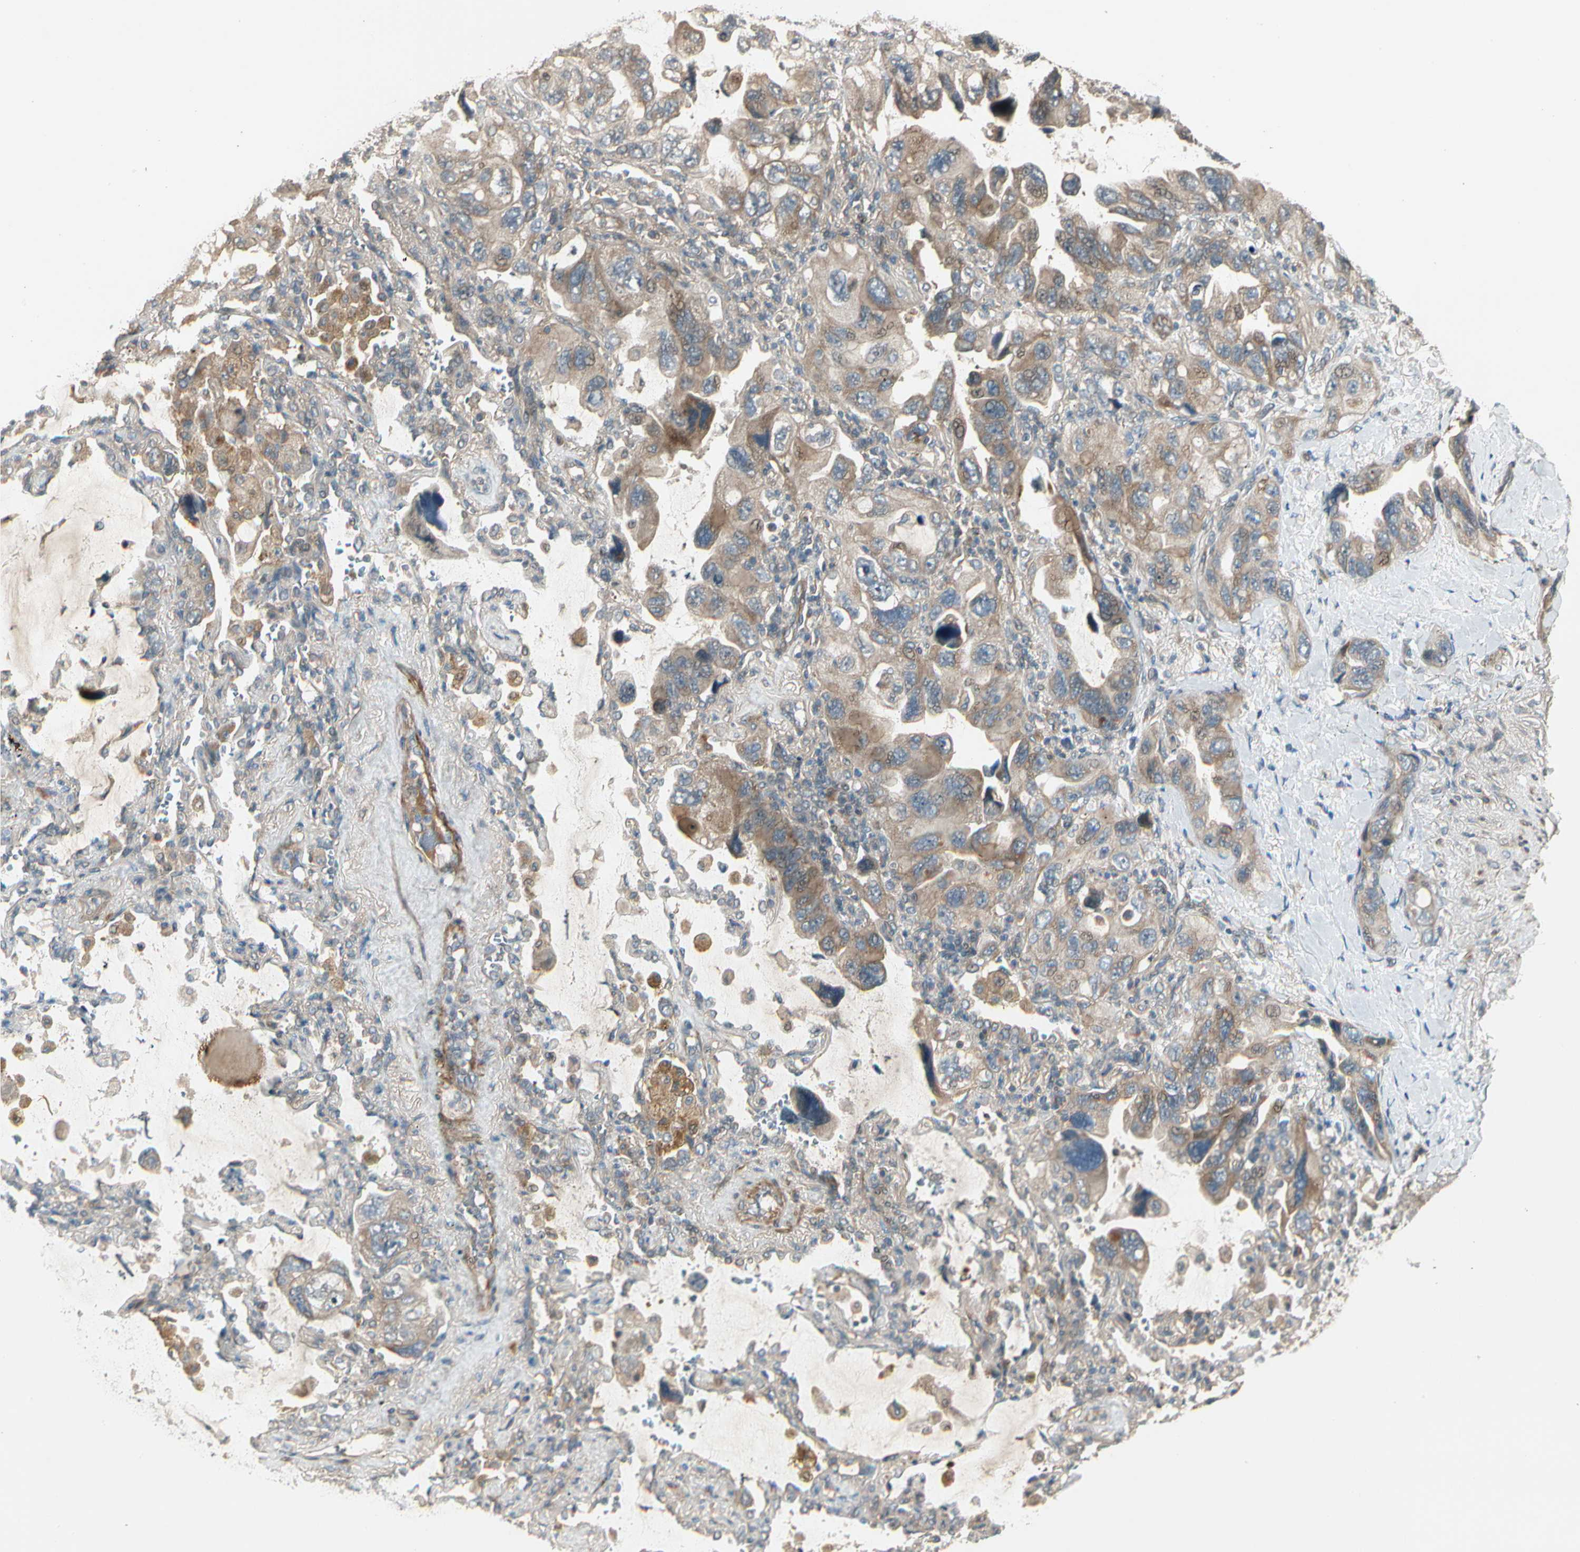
{"staining": {"intensity": "moderate", "quantity": ">75%", "location": "cytoplasmic/membranous"}, "tissue": "lung cancer", "cell_type": "Tumor cells", "image_type": "cancer", "snomed": [{"axis": "morphology", "description": "Squamous cell carcinoma, NOS"}, {"axis": "topography", "description": "Lung"}], "caption": "Immunohistochemistry (IHC) of human lung squamous cell carcinoma shows medium levels of moderate cytoplasmic/membranous expression in approximately >75% of tumor cells. The protein of interest is stained brown, and the nuclei are stained in blue (DAB (3,3'-diaminobenzidine) IHC with brightfield microscopy, high magnification).", "gene": "ACVR1", "patient": {"sex": "female", "age": 73}}